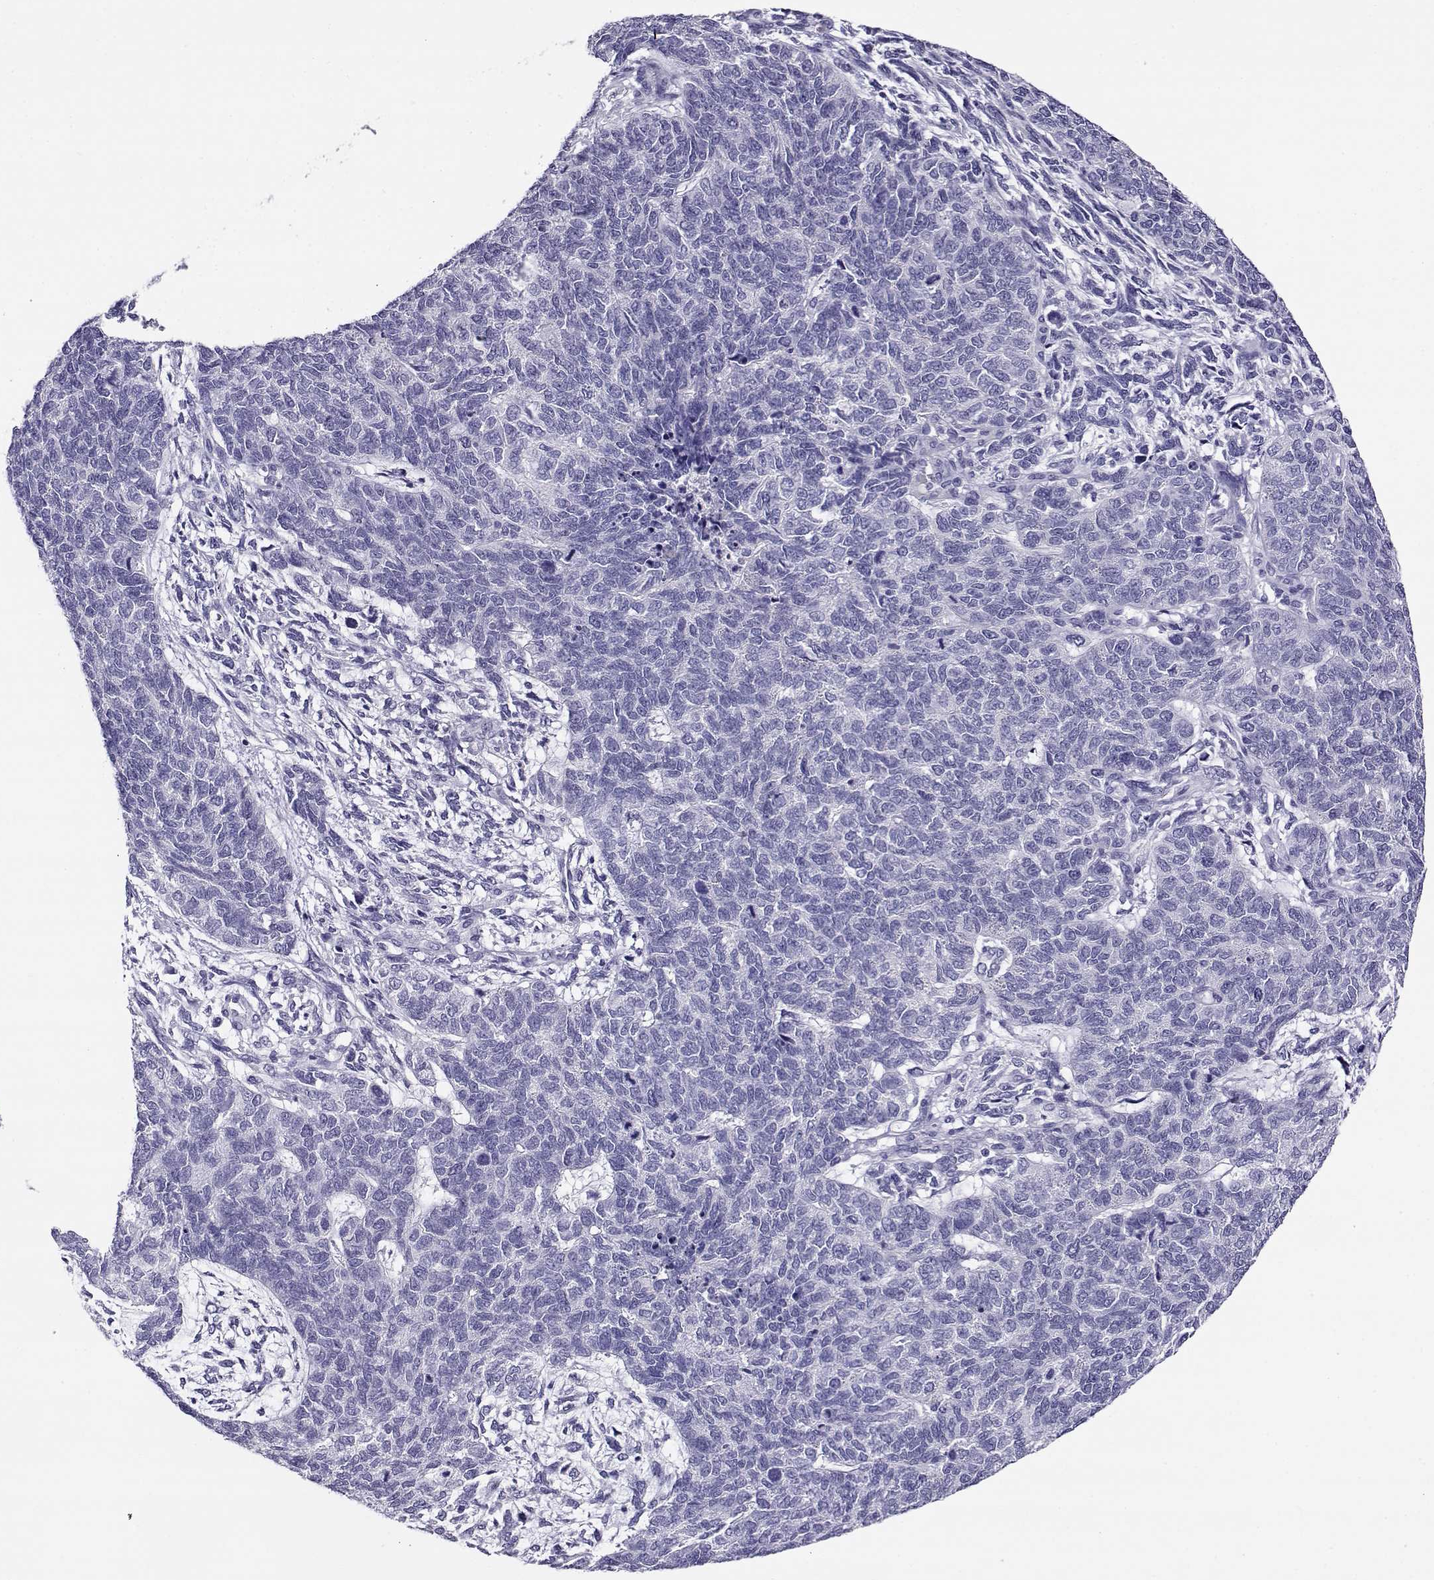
{"staining": {"intensity": "negative", "quantity": "none", "location": "none"}, "tissue": "cervical cancer", "cell_type": "Tumor cells", "image_type": "cancer", "snomed": [{"axis": "morphology", "description": "Squamous cell carcinoma, NOS"}, {"axis": "topography", "description": "Cervix"}], "caption": "Immunohistochemistry (IHC) image of cervical cancer stained for a protein (brown), which exhibits no positivity in tumor cells.", "gene": "RHOXF2", "patient": {"sex": "female", "age": 63}}